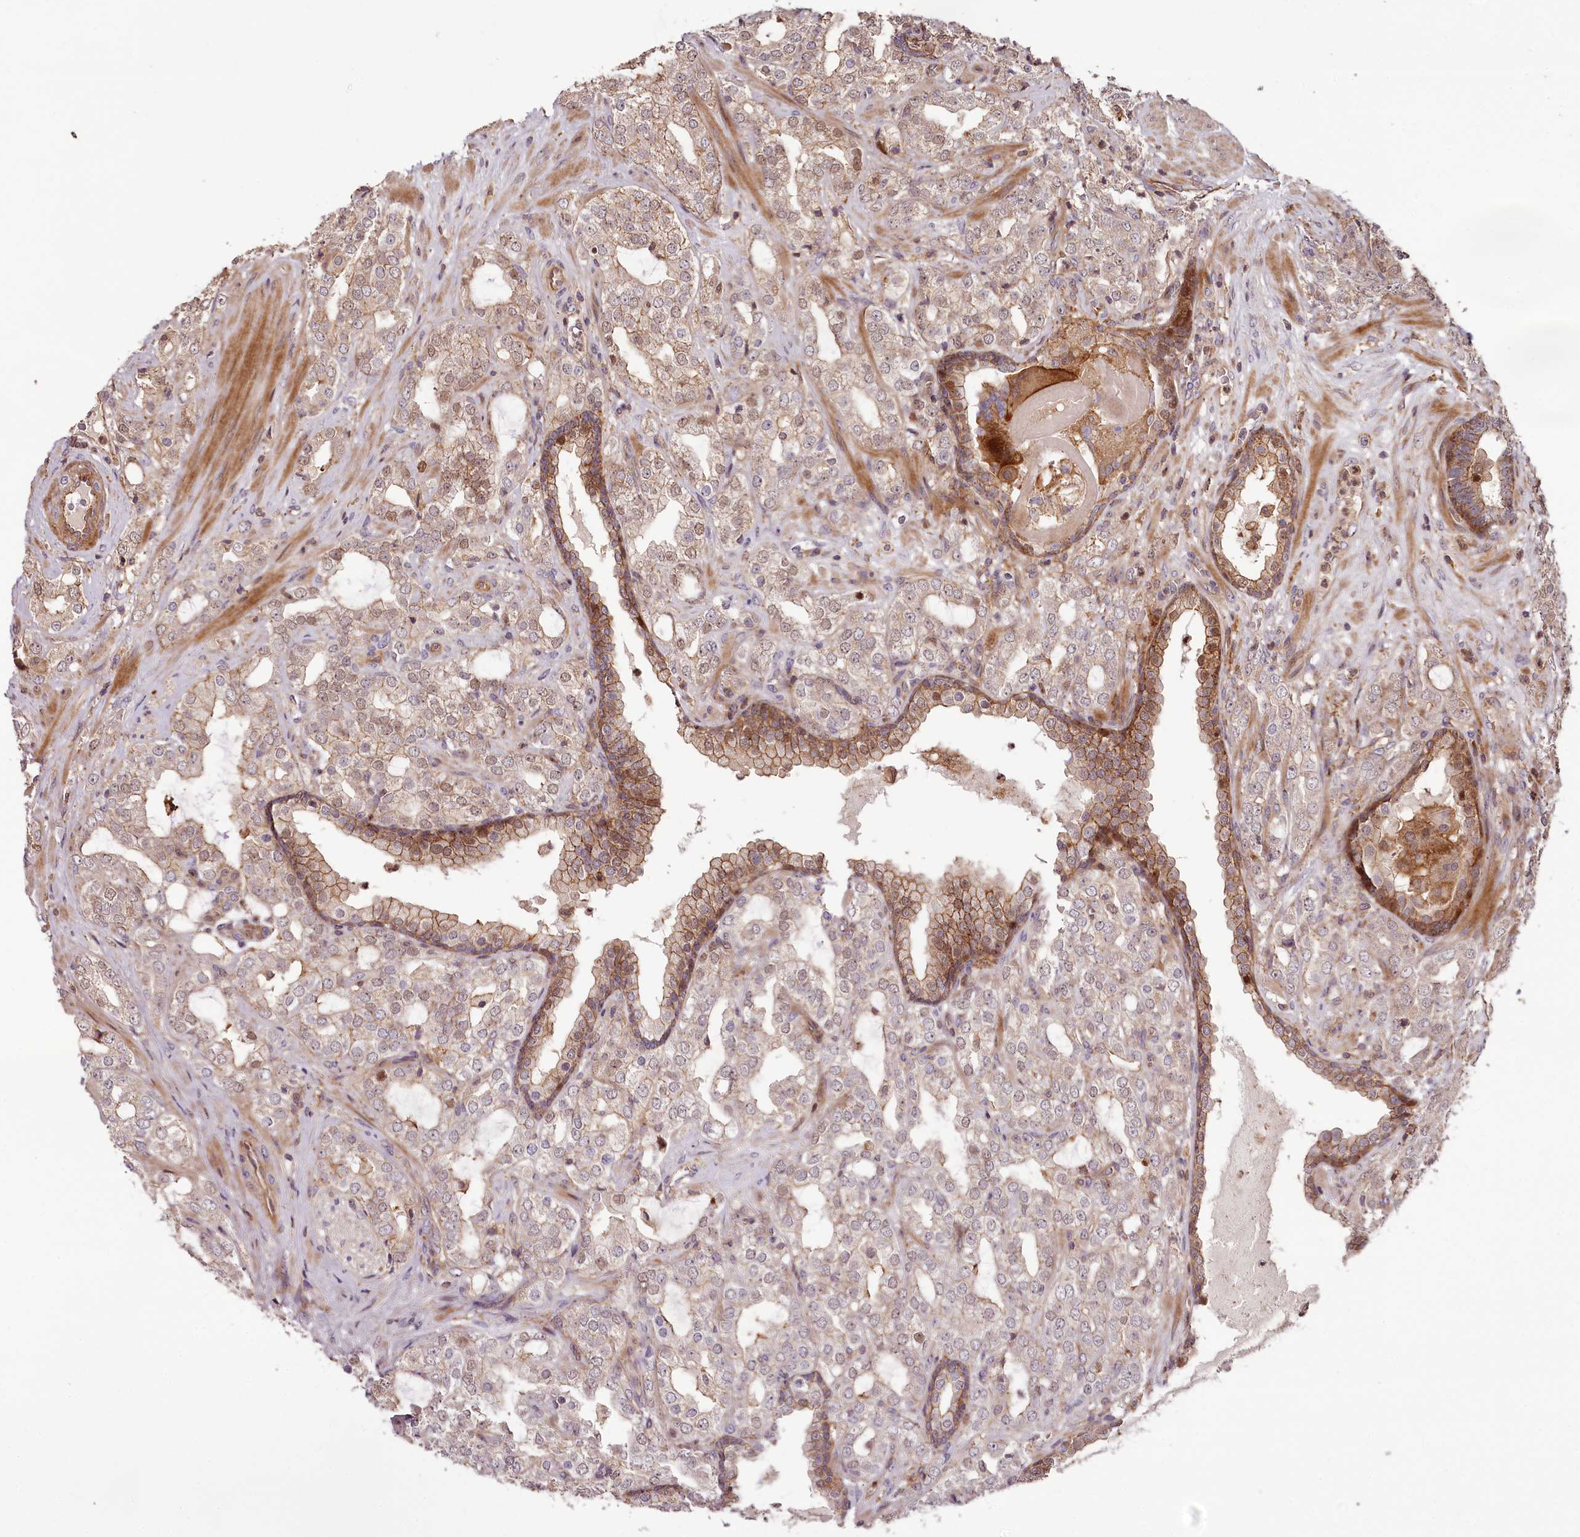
{"staining": {"intensity": "weak", "quantity": "25%-75%", "location": "cytoplasmic/membranous,nuclear"}, "tissue": "prostate cancer", "cell_type": "Tumor cells", "image_type": "cancer", "snomed": [{"axis": "morphology", "description": "Adenocarcinoma, High grade"}, {"axis": "topography", "description": "Prostate"}], "caption": "A micrograph of human prostate cancer stained for a protein displays weak cytoplasmic/membranous and nuclear brown staining in tumor cells.", "gene": "KIF14", "patient": {"sex": "male", "age": 64}}